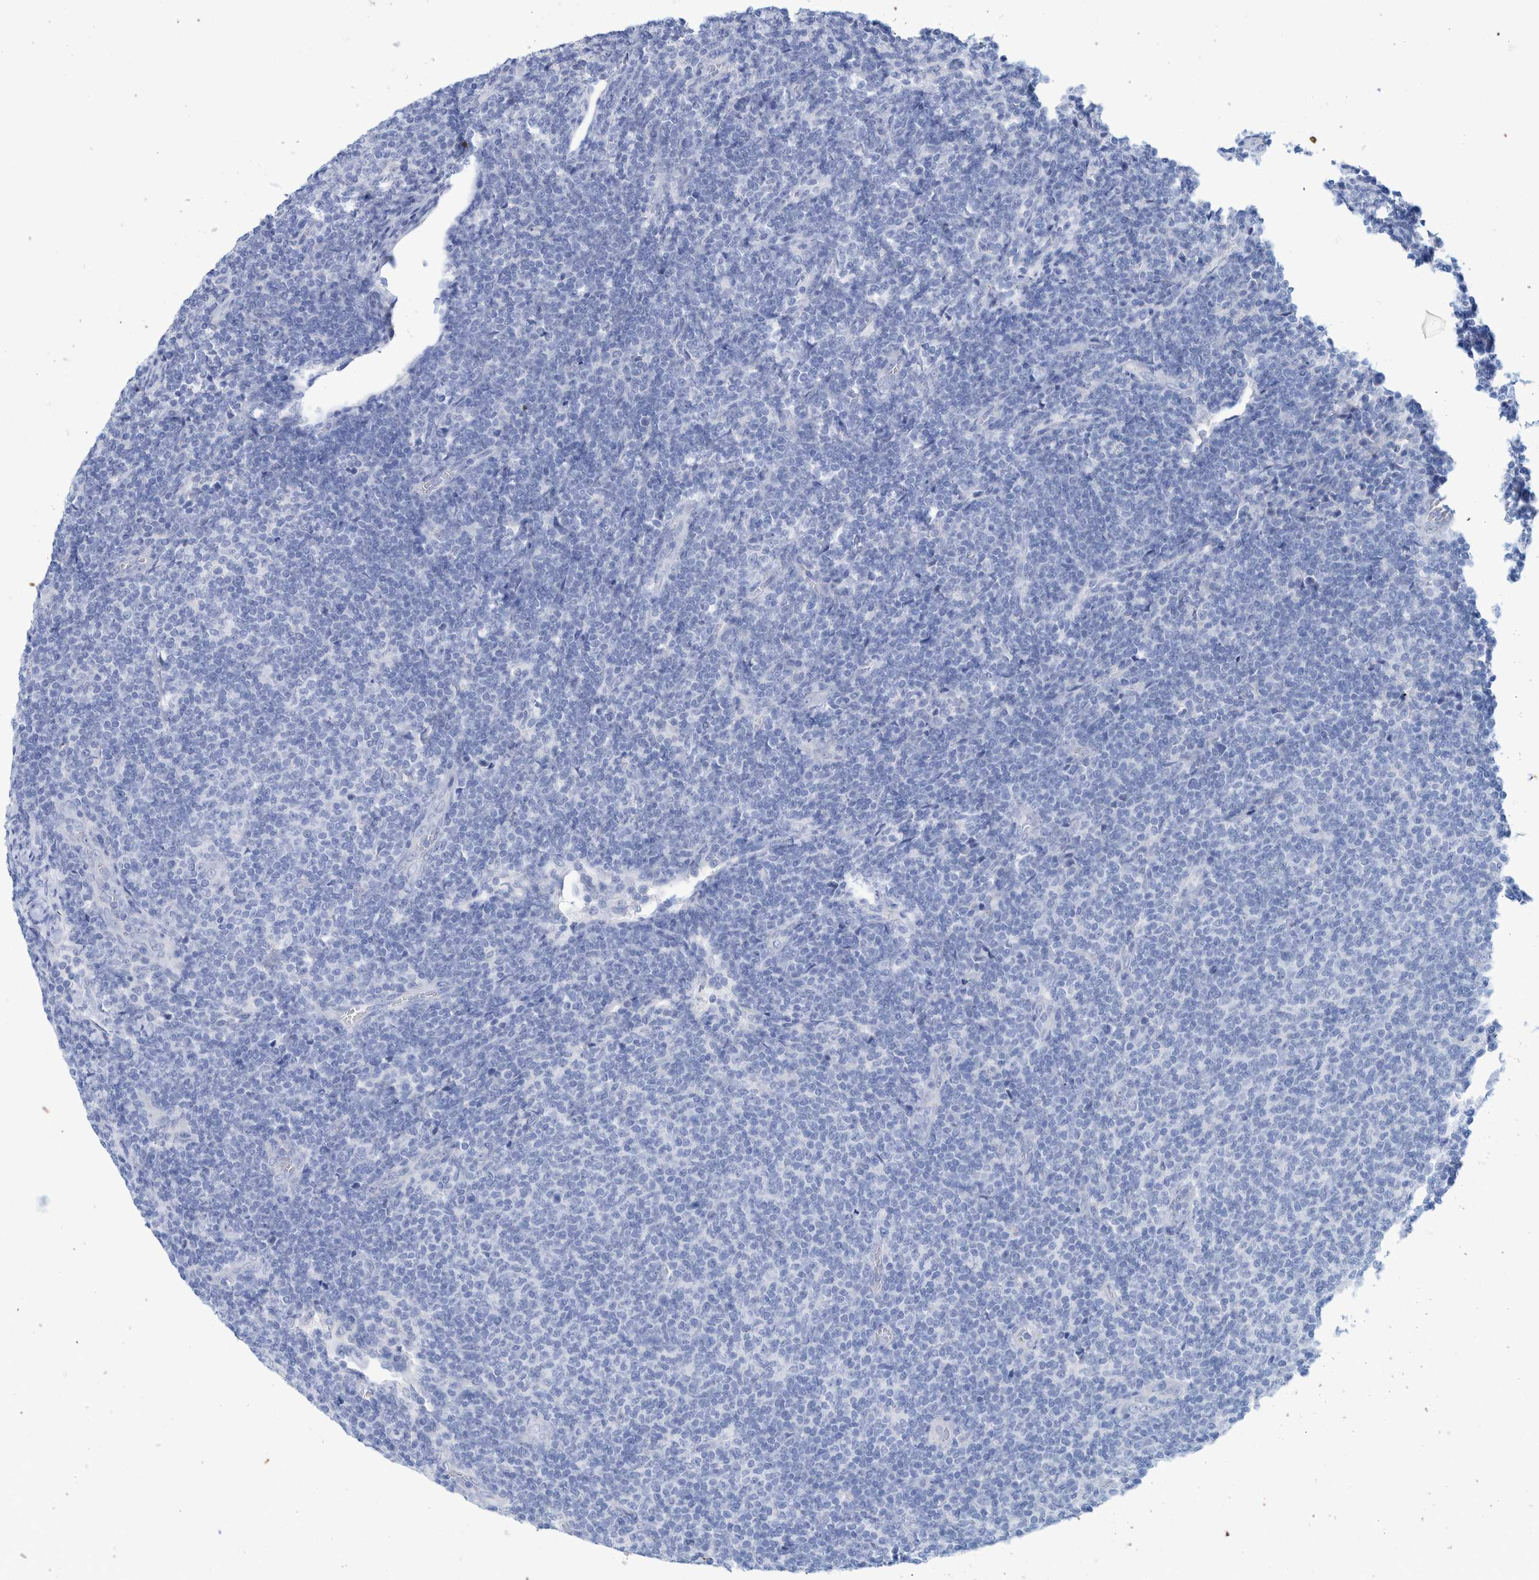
{"staining": {"intensity": "negative", "quantity": "none", "location": "none"}, "tissue": "lymphoma", "cell_type": "Tumor cells", "image_type": "cancer", "snomed": [{"axis": "morphology", "description": "Malignant lymphoma, non-Hodgkin's type, Low grade"}, {"axis": "topography", "description": "Lymph node"}], "caption": "Human malignant lymphoma, non-Hodgkin's type (low-grade) stained for a protein using IHC shows no staining in tumor cells.", "gene": "PERP", "patient": {"sex": "male", "age": 66}}